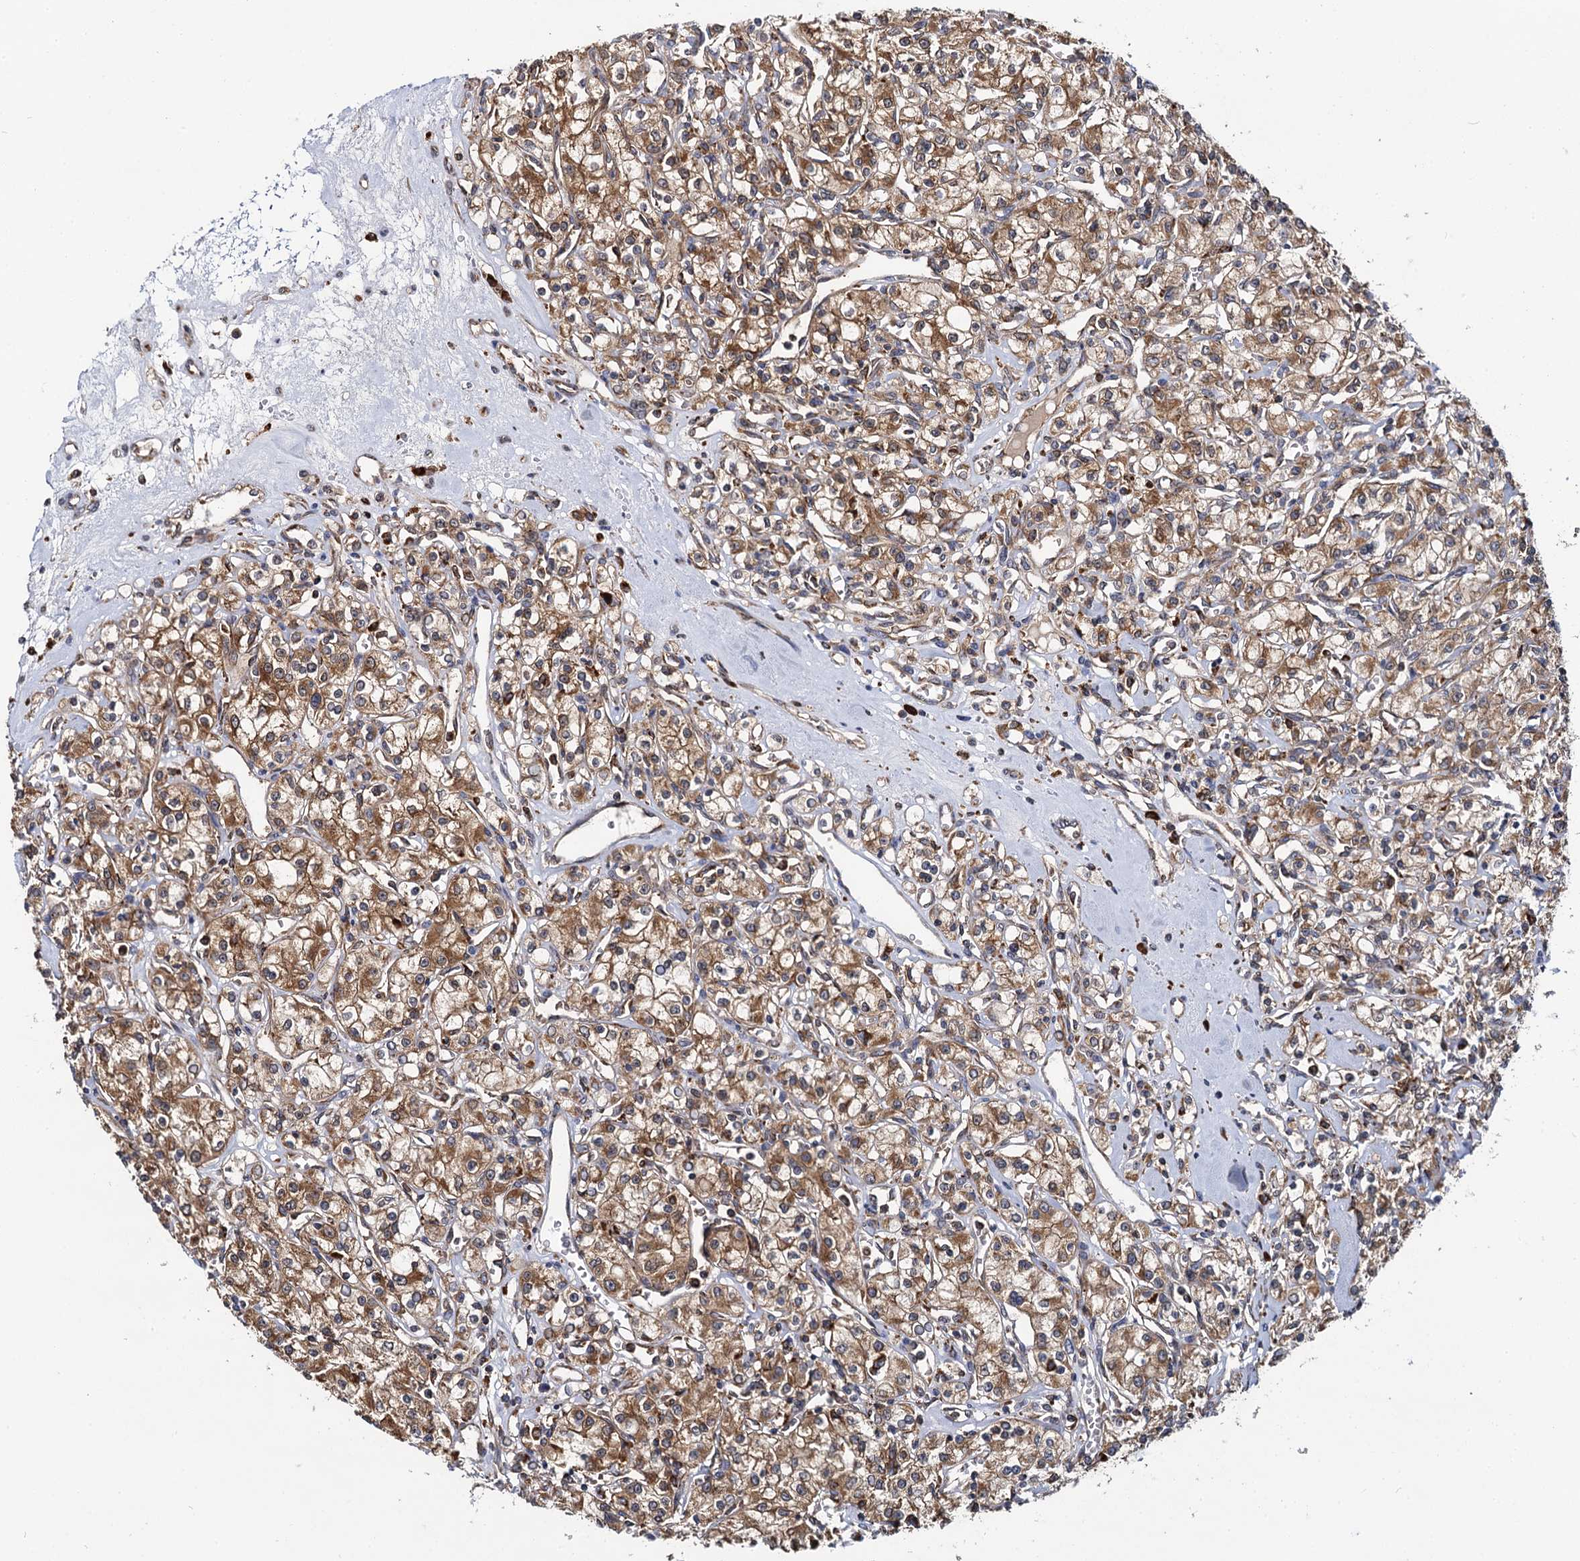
{"staining": {"intensity": "moderate", "quantity": ">75%", "location": "cytoplasmic/membranous"}, "tissue": "renal cancer", "cell_type": "Tumor cells", "image_type": "cancer", "snomed": [{"axis": "morphology", "description": "Adenocarcinoma, NOS"}, {"axis": "topography", "description": "Kidney"}], "caption": "Immunohistochemistry (IHC) of renal cancer (adenocarcinoma) exhibits medium levels of moderate cytoplasmic/membranous expression in approximately >75% of tumor cells.", "gene": "UFM1", "patient": {"sex": "female", "age": 59}}